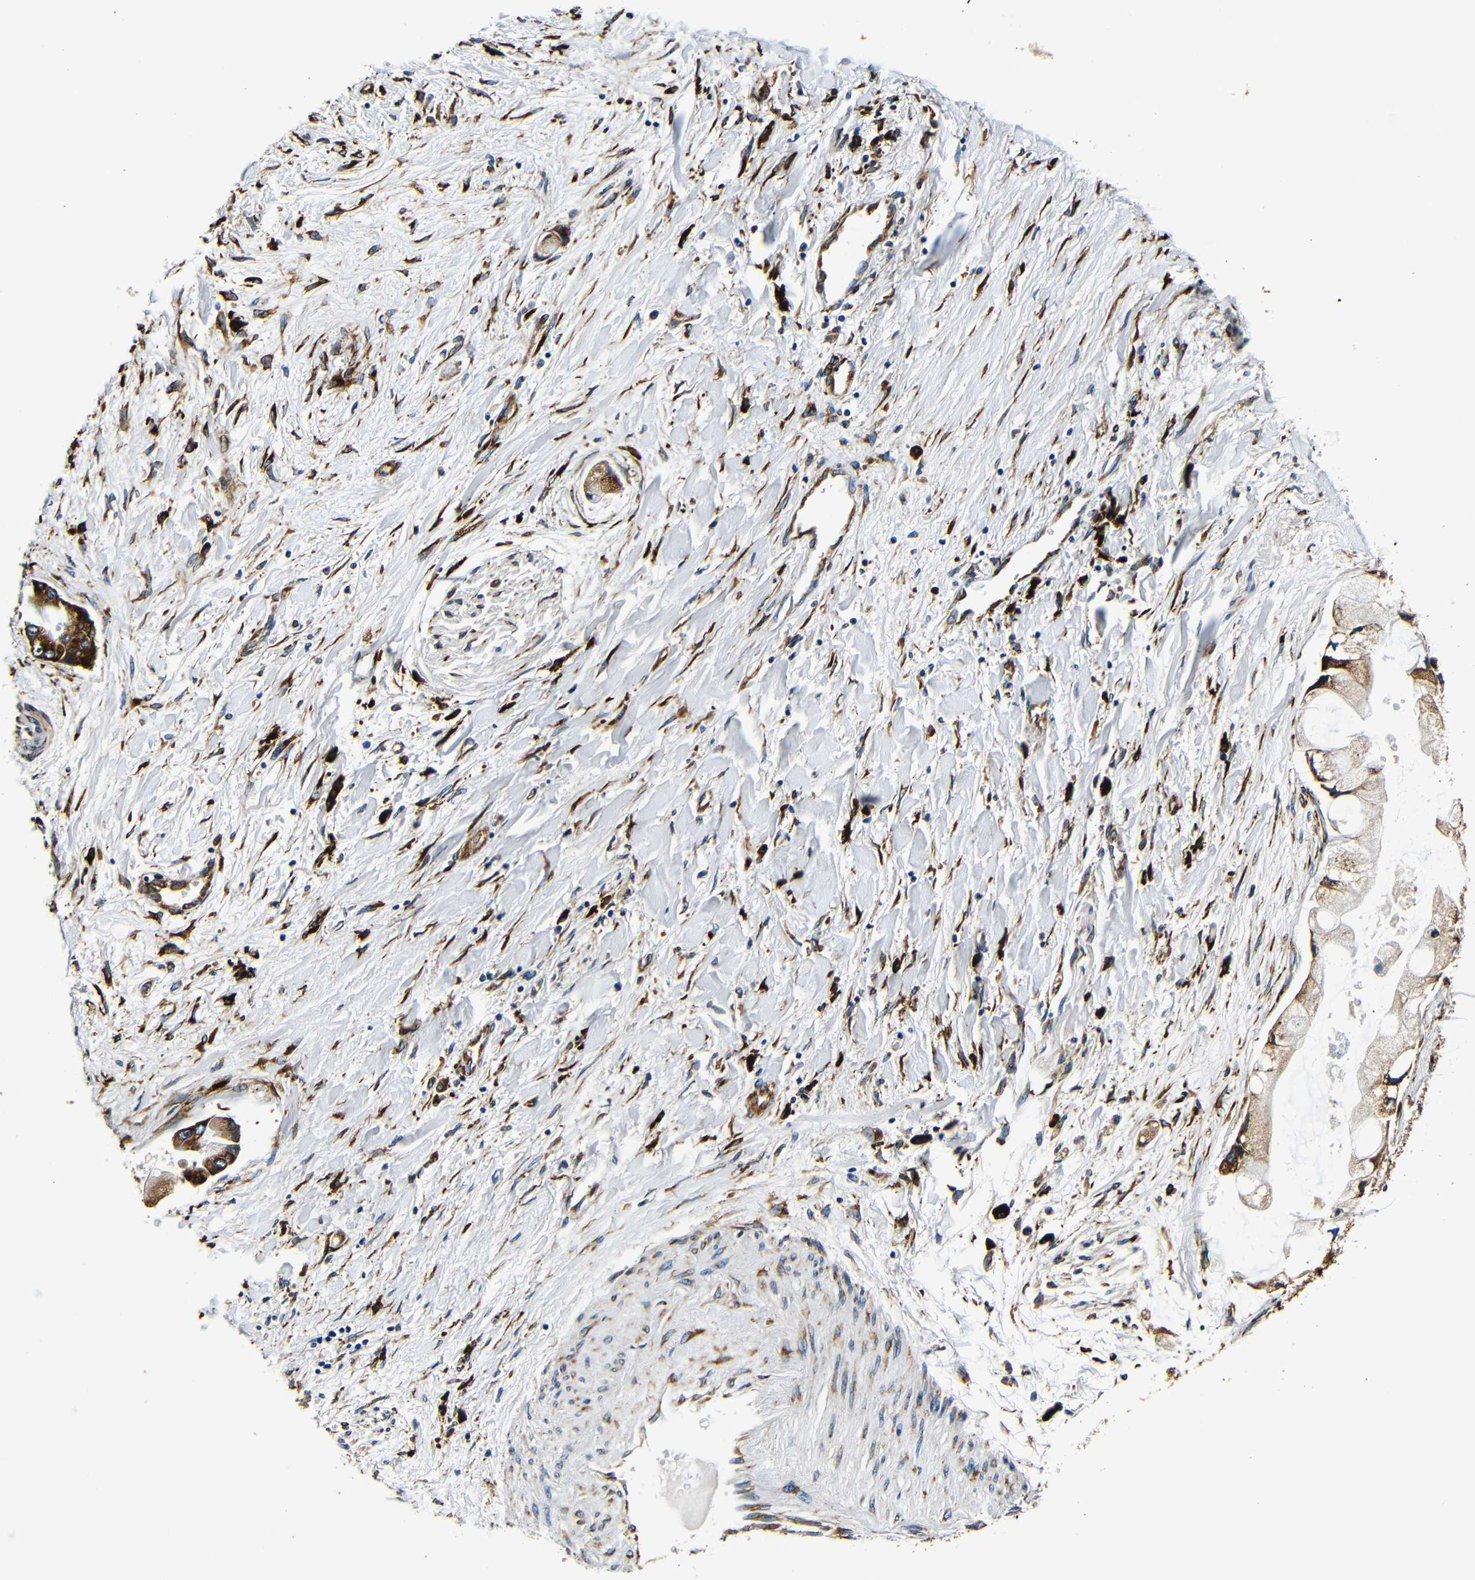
{"staining": {"intensity": "strong", "quantity": ">75%", "location": "cytoplasmic/membranous"}, "tissue": "liver cancer", "cell_type": "Tumor cells", "image_type": "cancer", "snomed": [{"axis": "morphology", "description": "Cholangiocarcinoma"}, {"axis": "topography", "description": "Liver"}], "caption": "Human liver cholangiocarcinoma stained for a protein (brown) displays strong cytoplasmic/membranous positive positivity in approximately >75% of tumor cells.", "gene": "RRBP1", "patient": {"sex": "male", "age": 50}}